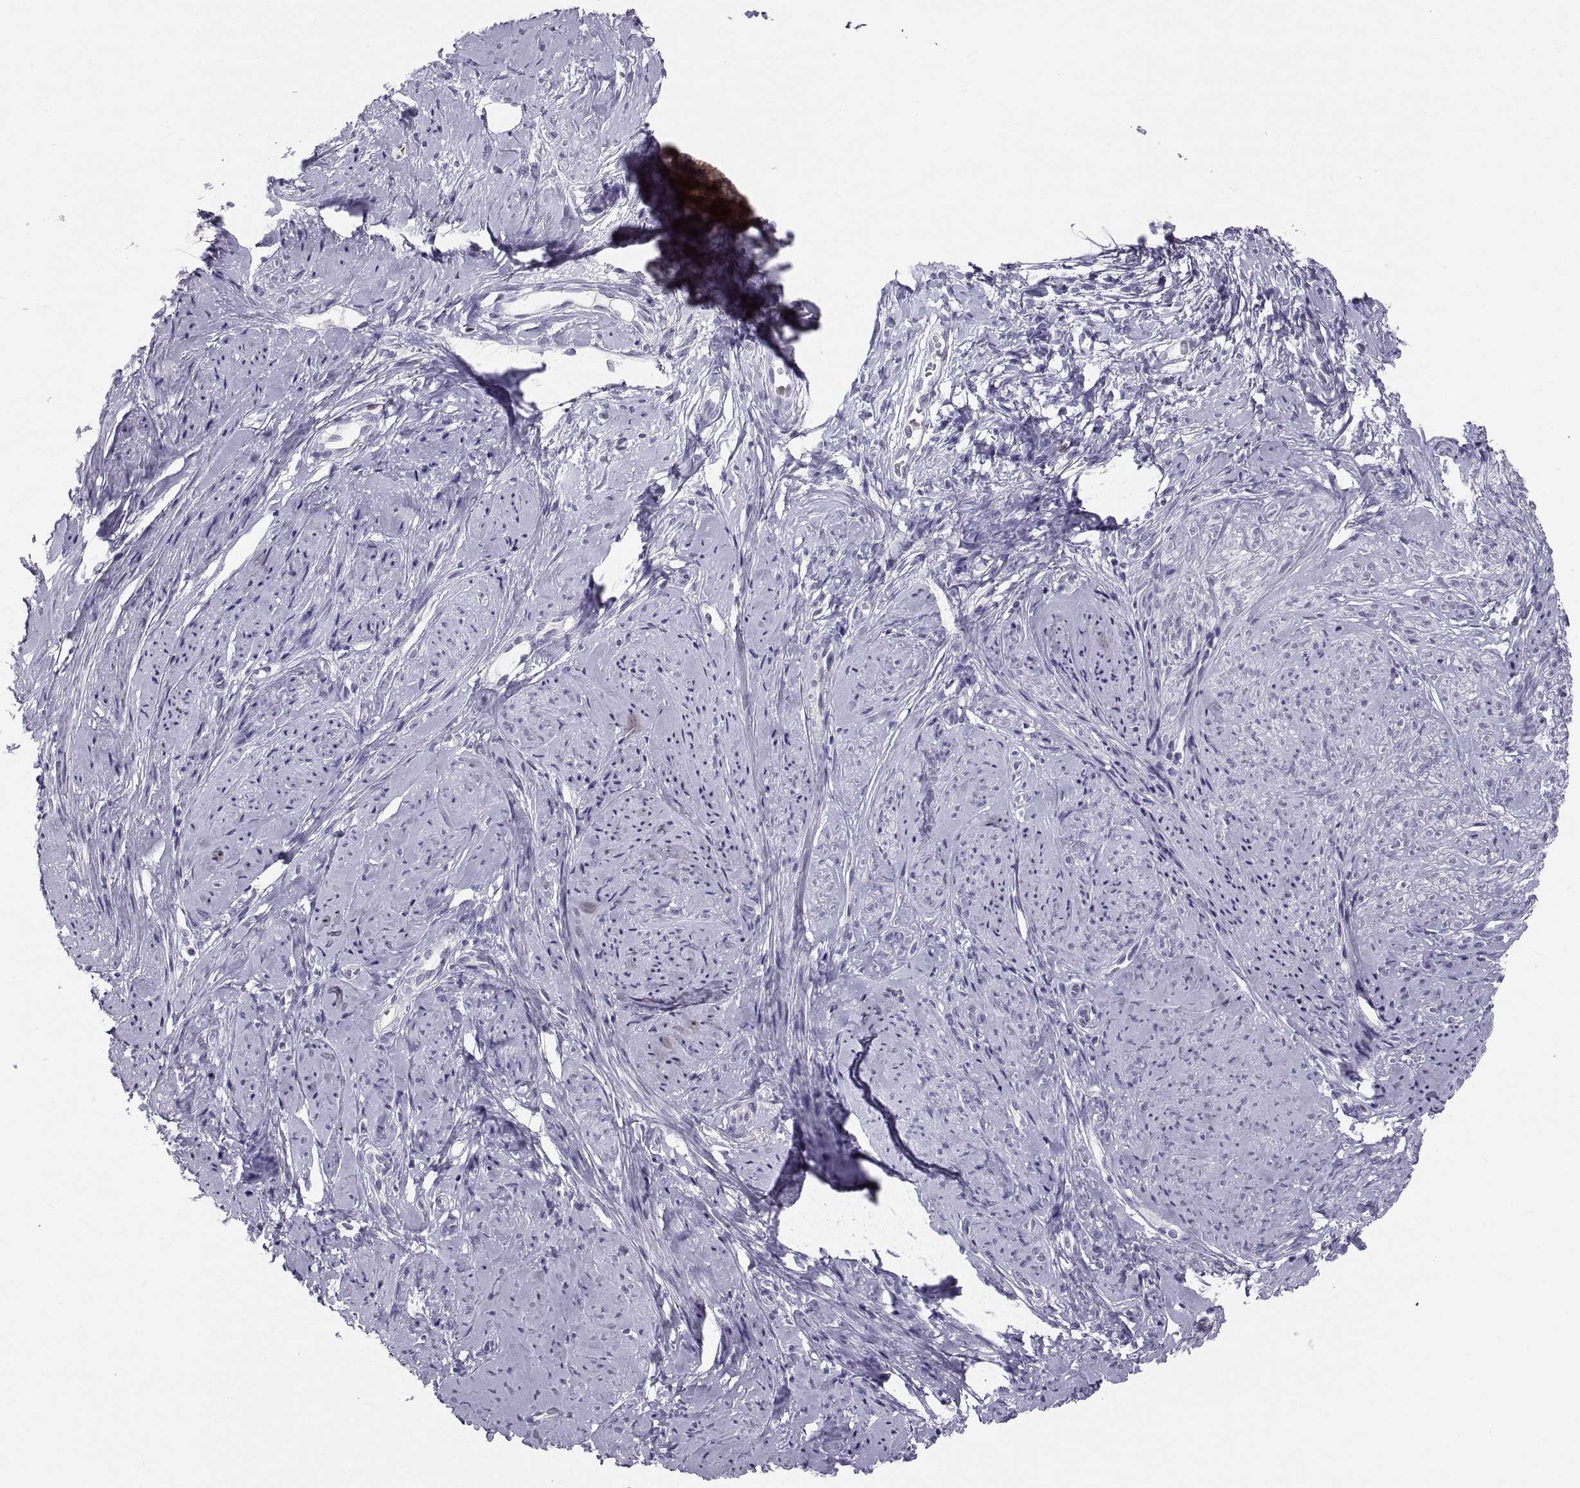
{"staining": {"intensity": "negative", "quantity": "none", "location": "none"}, "tissue": "smooth muscle", "cell_type": "Smooth muscle cells", "image_type": "normal", "snomed": [{"axis": "morphology", "description": "Normal tissue, NOS"}, {"axis": "topography", "description": "Smooth muscle"}], "caption": "Immunohistochemistry (IHC) of unremarkable human smooth muscle exhibits no staining in smooth muscle cells.", "gene": "ERO1A", "patient": {"sex": "female", "age": 48}}